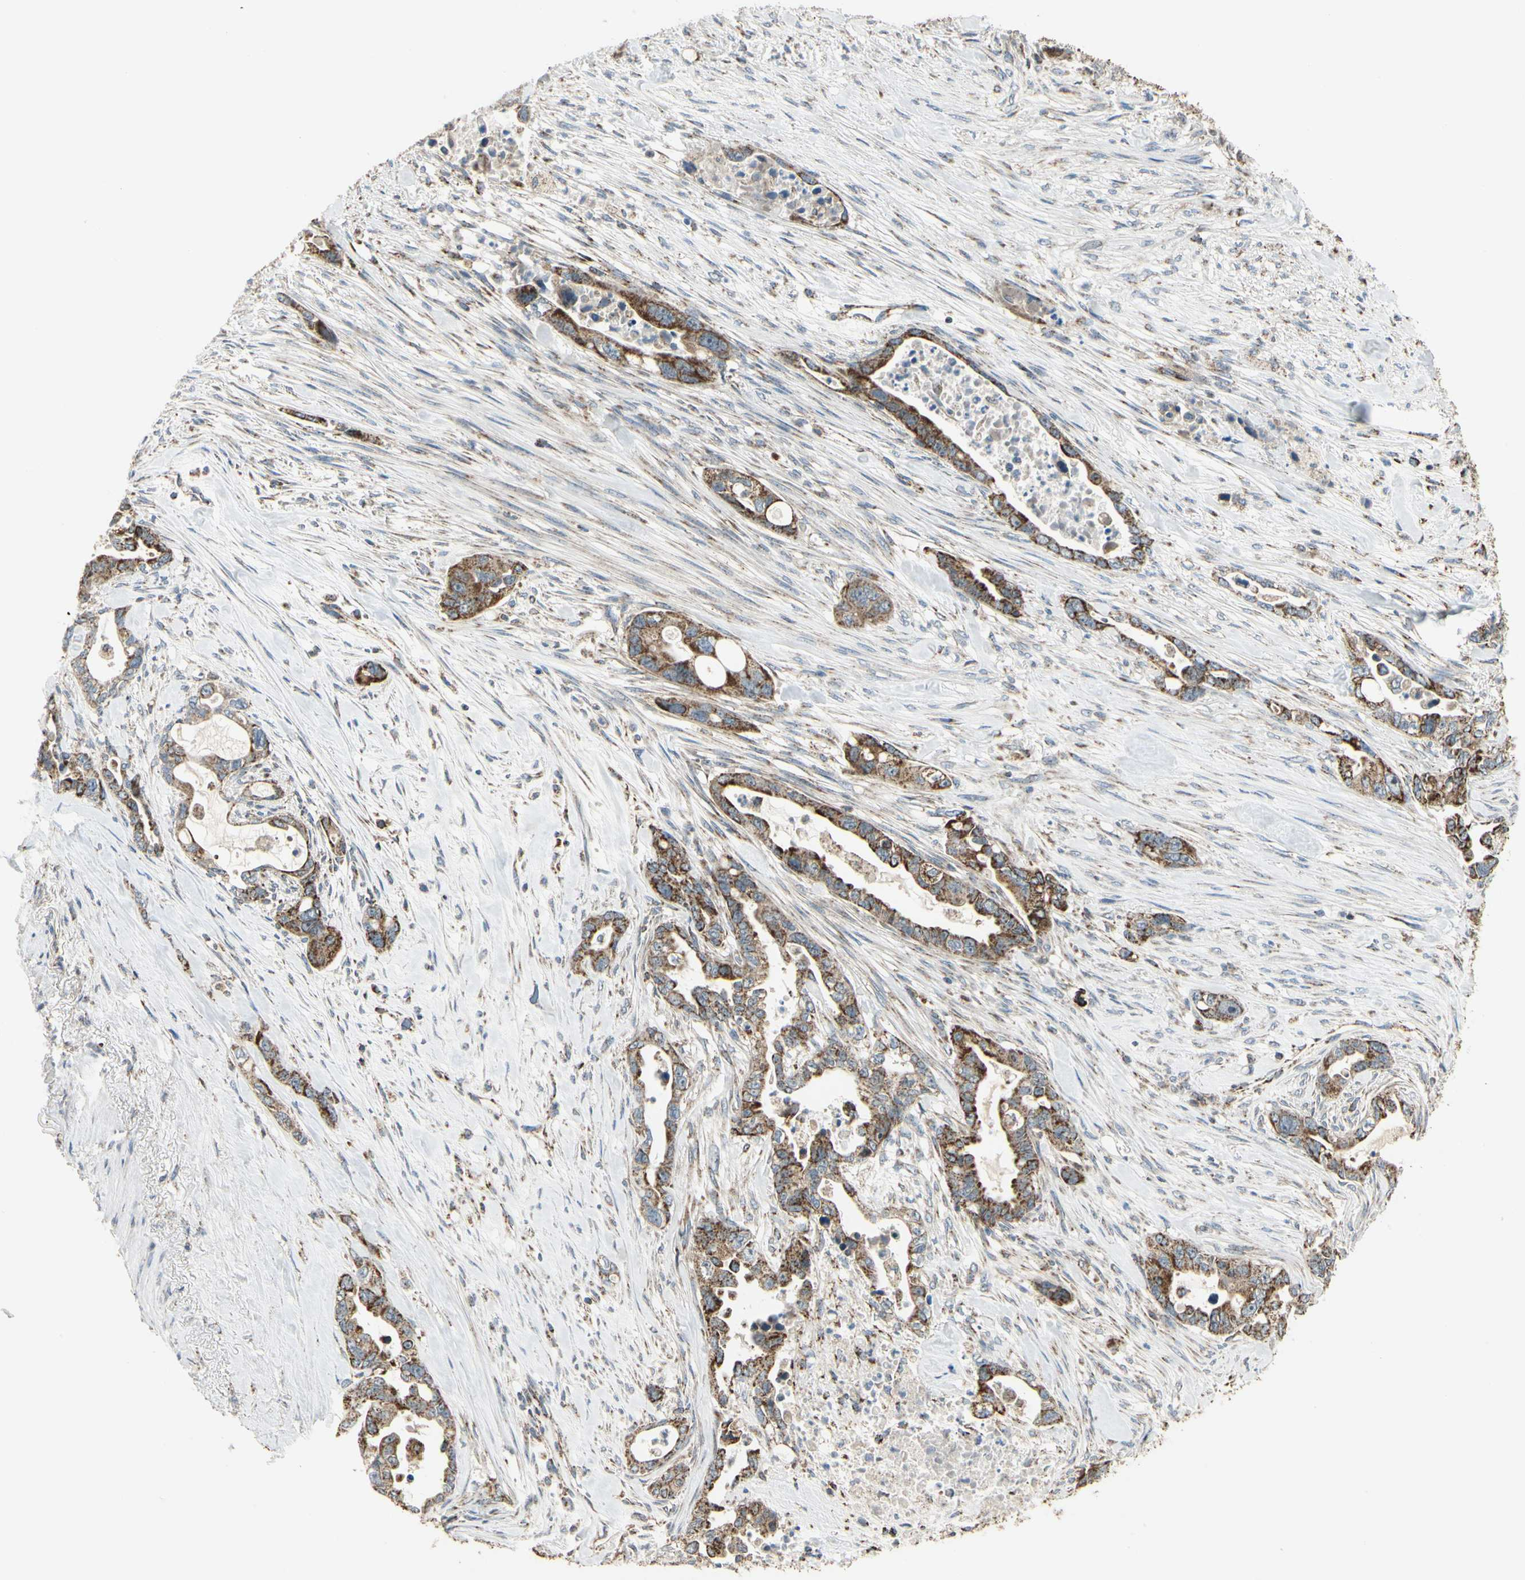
{"staining": {"intensity": "strong", "quantity": ">75%", "location": "cytoplasmic/membranous"}, "tissue": "pancreatic cancer", "cell_type": "Tumor cells", "image_type": "cancer", "snomed": [{"axis": "morphology", "description": "Adenocarcinoma, NOS"}, {"axis": "topography", "description": "Pancreas"}], "caption": "A photomicrograph showing strong cytoplasmic/membranous positivity in approximately >75% of tumor cells in adenocarcinoma (pancreatic), as visualized by brown immunohistochemical staining.", "gene": "ANKS6", "patient": {"sex": "male", "age": 70}}